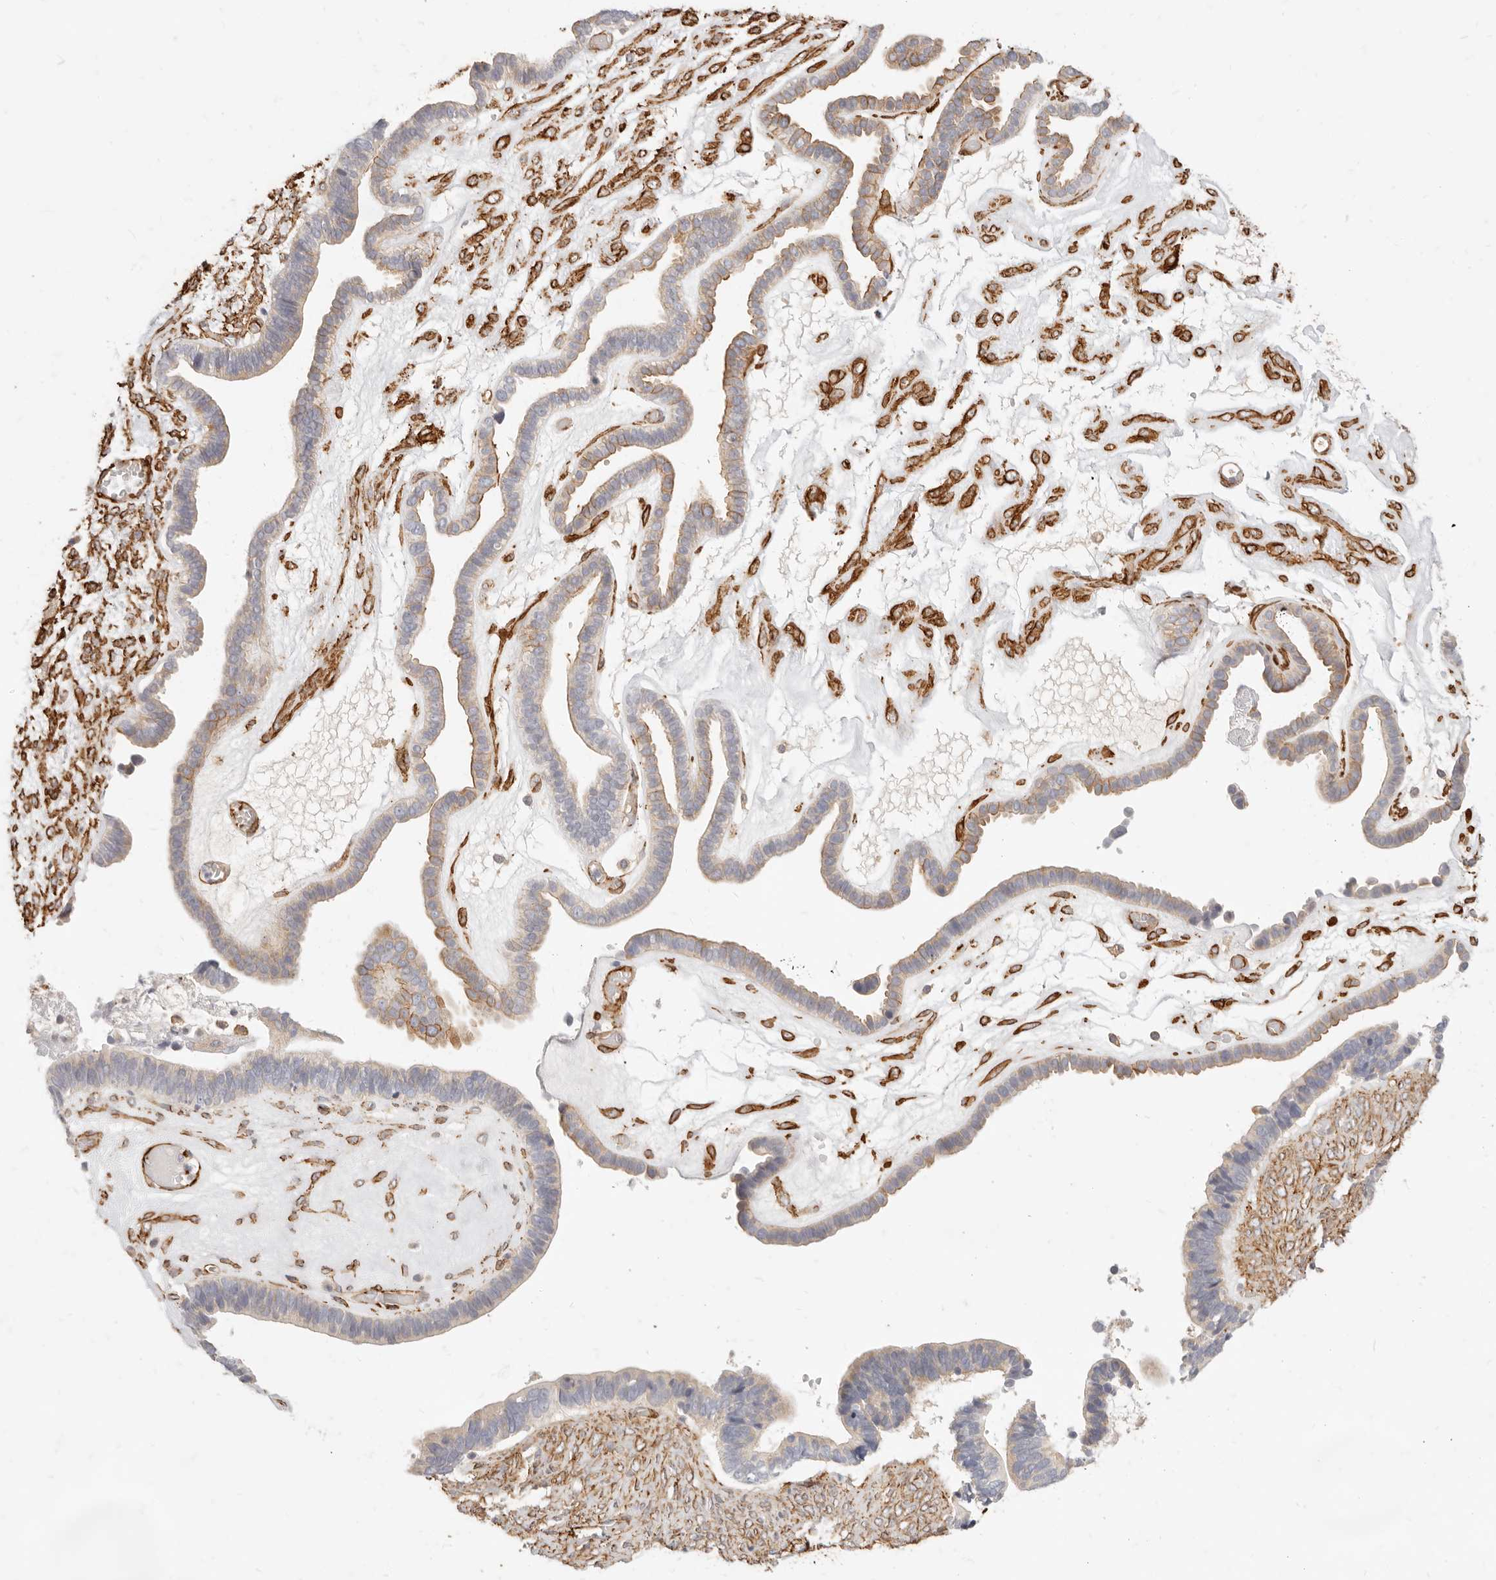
{"staining": {"intensity": "moderate", "quantity": "<25%", "location": "cytoplasmic/membranous"}, "tissue": "ovarian cancer", "cell_type": "Tumor cells", "image_type": "cancer", "snomed": [{"axis": "morphology", "description": "Cystadenocarcinoma, serous, NOS"}, {"axis": "topography", "description": "Ovary"}], "caption": "DAB immunohistochemical staining of human serous cystadenocarcinoma (ovarian) displays moderate cytoplasmic/membranous protein expression in approximately <25% of tumor cells.", "gene": "TMTC2", "patient": {"sex": "female", "age": 56}}